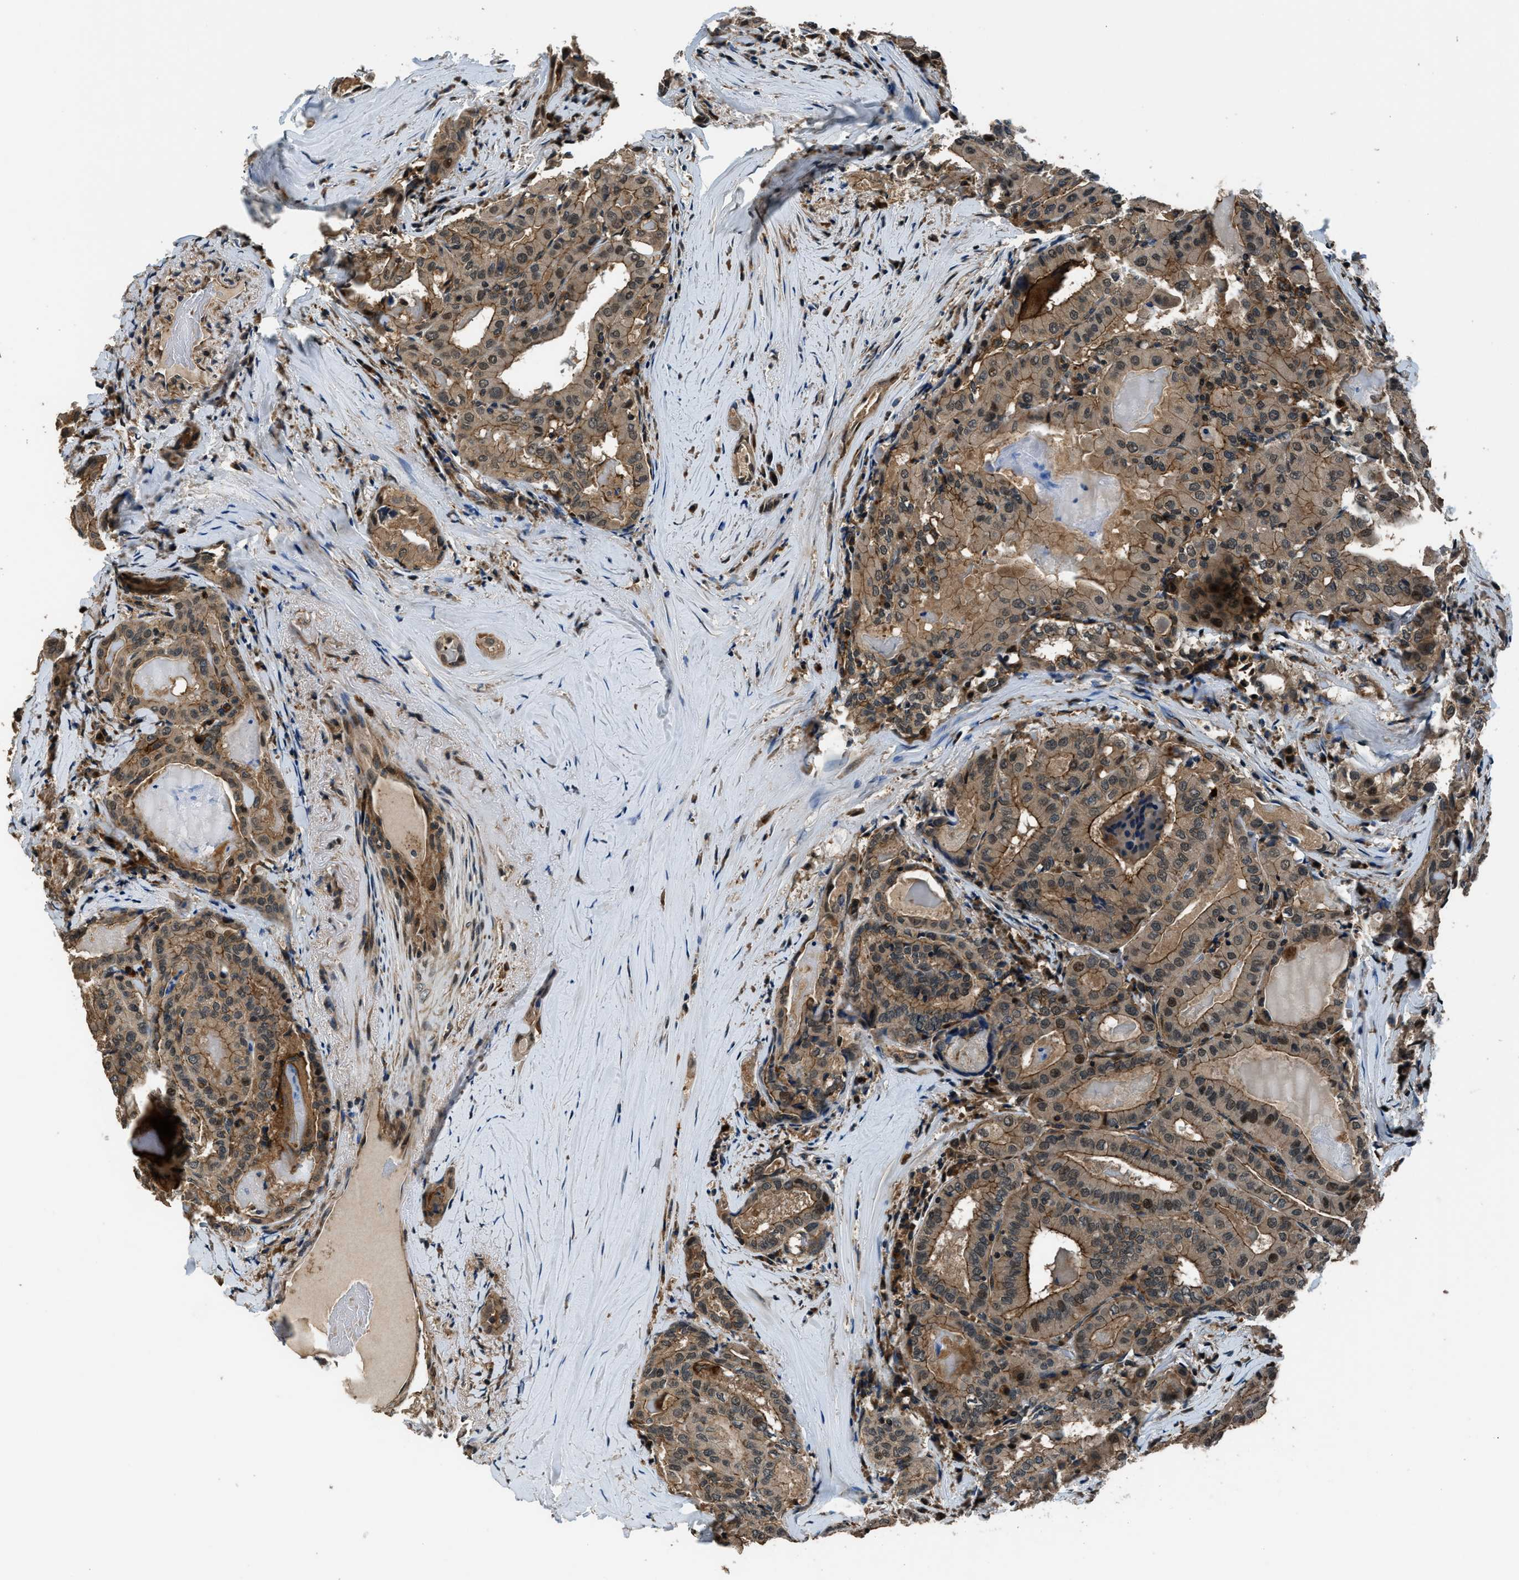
{"staining": {"intensity": "moderate", "quantity": ">75%", "location": "cytoplasmic/membranous"}, "tissue": "thyroid cancer", "cell_type": "Tumor cells", "image_type": "cancer", "snomed": [{"axis": "morphology", "description": "Papillary adenocarcinoma, NOS"}, {"axis": "topography", "description": "Thyroid gland"}], "caption": "Immunohistochemical staining of human papillary adenocarcinoma (thyroid) displays medium levels of moderate cytoplasmic/membranous protein staining in about >75% of tumor cells.", "gene": "ARHGEF11", "patient": {"sex": "female", "age": 42}}